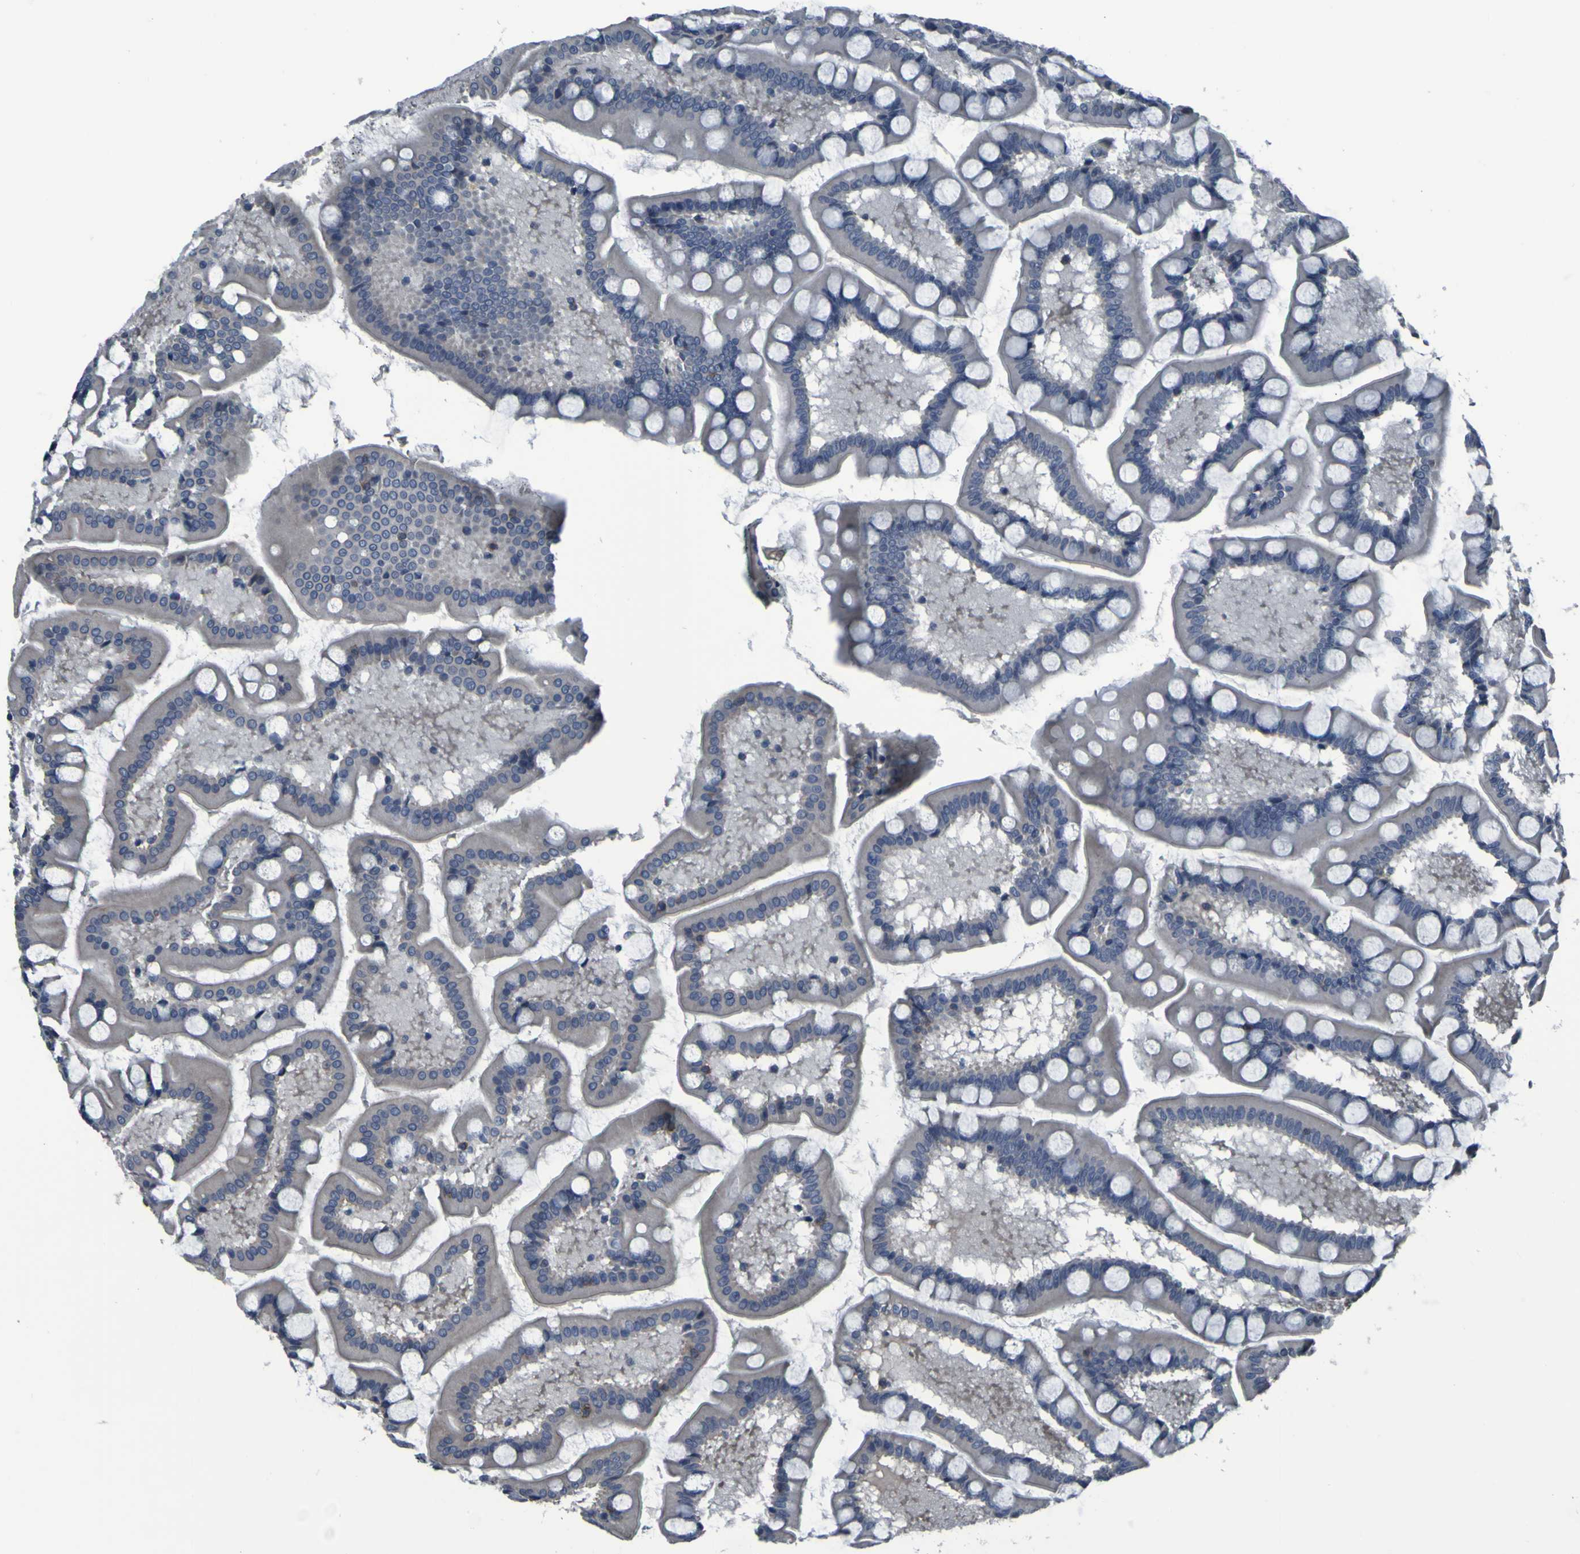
{"staining": {"intensity": "weak", "quantity": "<25%", "location": "cytoplasmic/membranous"}, "tissue": "small intestine", "cell_type": "Glandular cells", "image_type": "normal", "snomed": [{"axis": "morphology", "description": "Normal tissue, NOS"}, {"axis": "topography", "description": "Small intestine"}], "caption": "This is an IHC micrograph of normal human small intestine. There is no staining in glandular cells.", "gene": "GRAMD1A", "patient": {"sex": "male", "age": 41}}